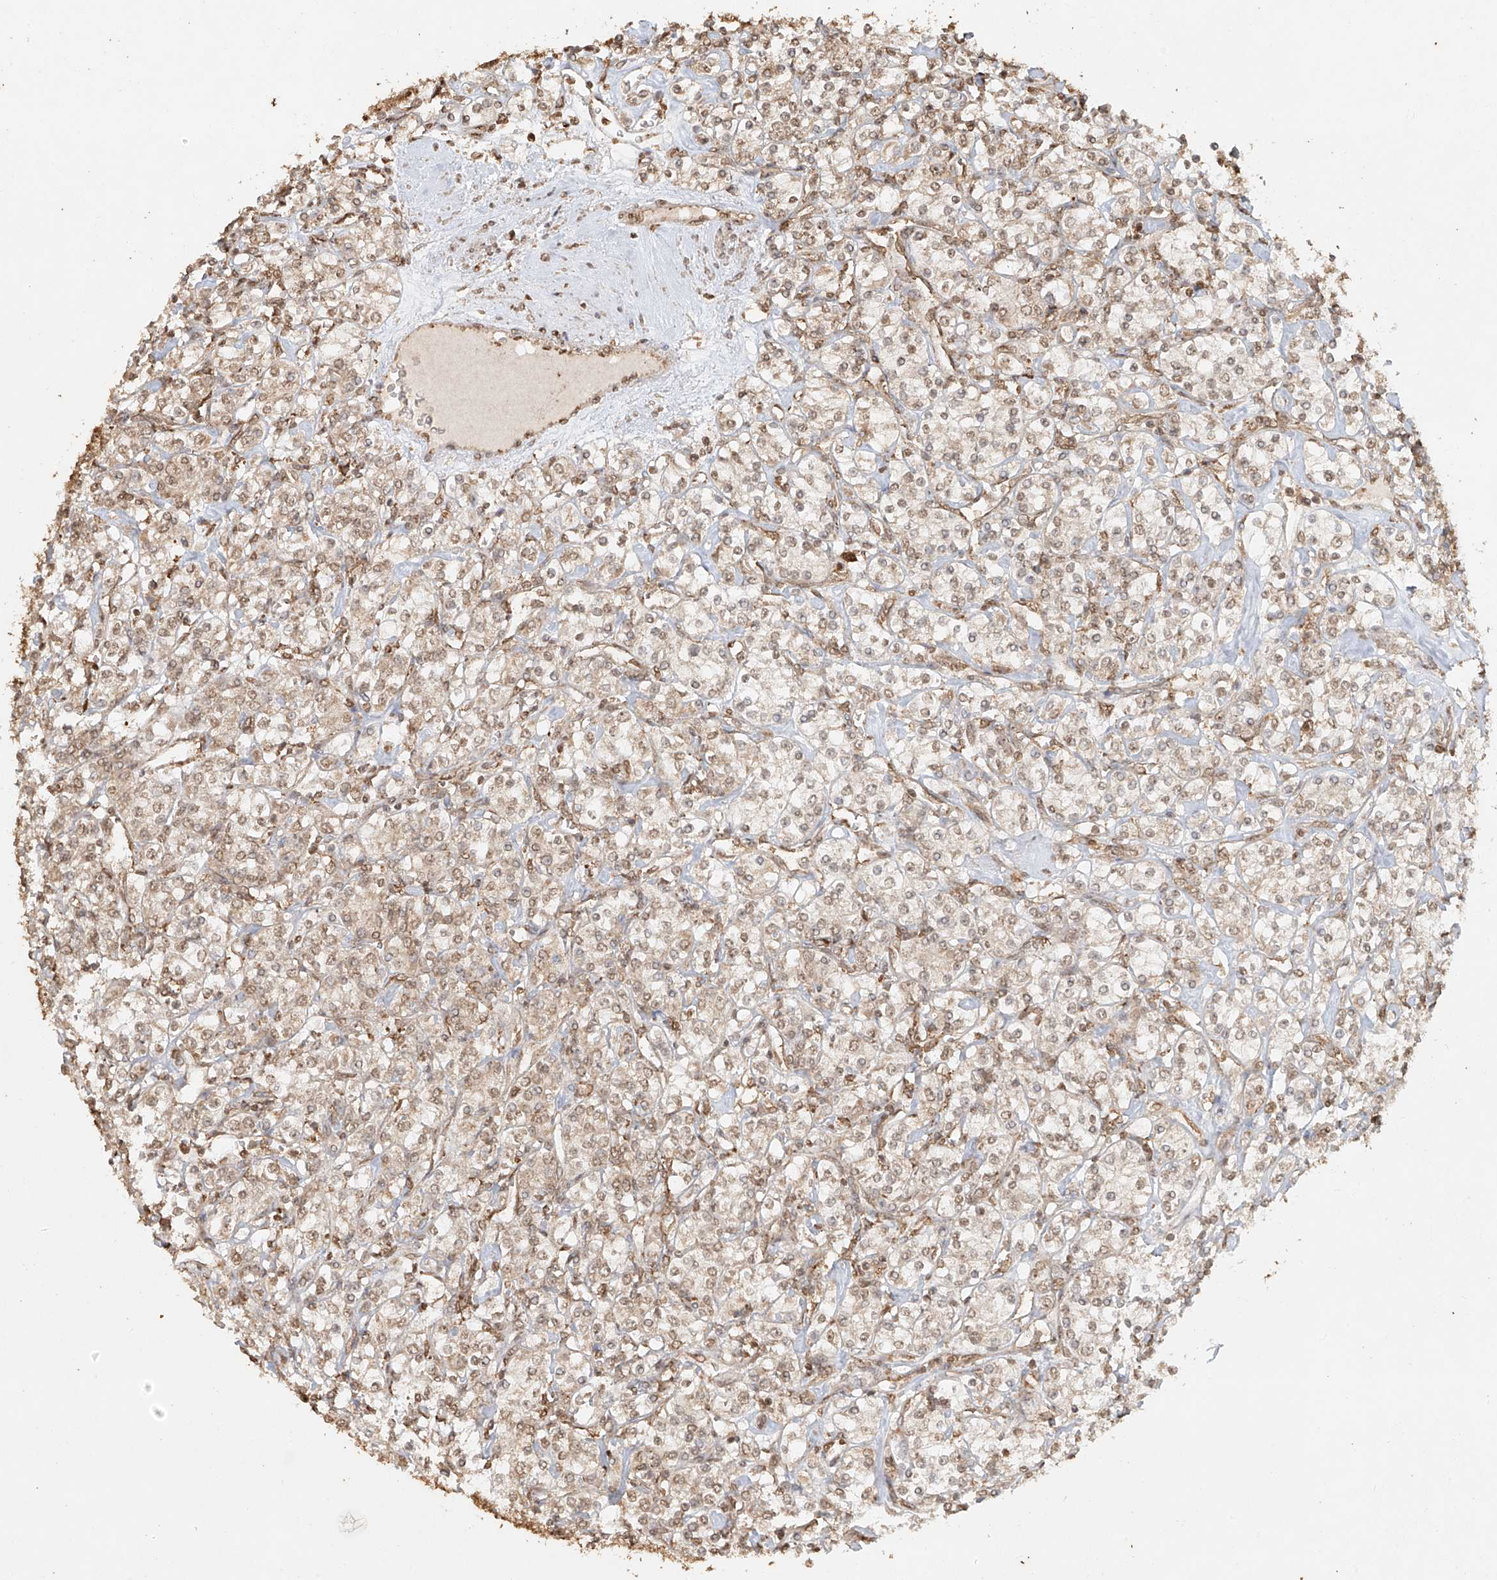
{"staining": {"intensity": "weak", "quantity": ">75%", "location": "cytoplasmic/membranous,nuclear"}, "tissue": "renal cancer", "cell_type": "Tumor cells", "image_type": "cancer", "snomed": [{"axis": "morphology", "description": "Adenocarcinoma, NOS"}, {"axis": "topography", "description": "Kidney"}], "caption": "This is an image of immunohistochemistry staining of renal adenocarcinoma, which shows weak expression in the cytoplasmic/membranous and nuclear of tumor cells.", "gene": "TIGAR", "patient": {"sex": "male", "age": 77}}